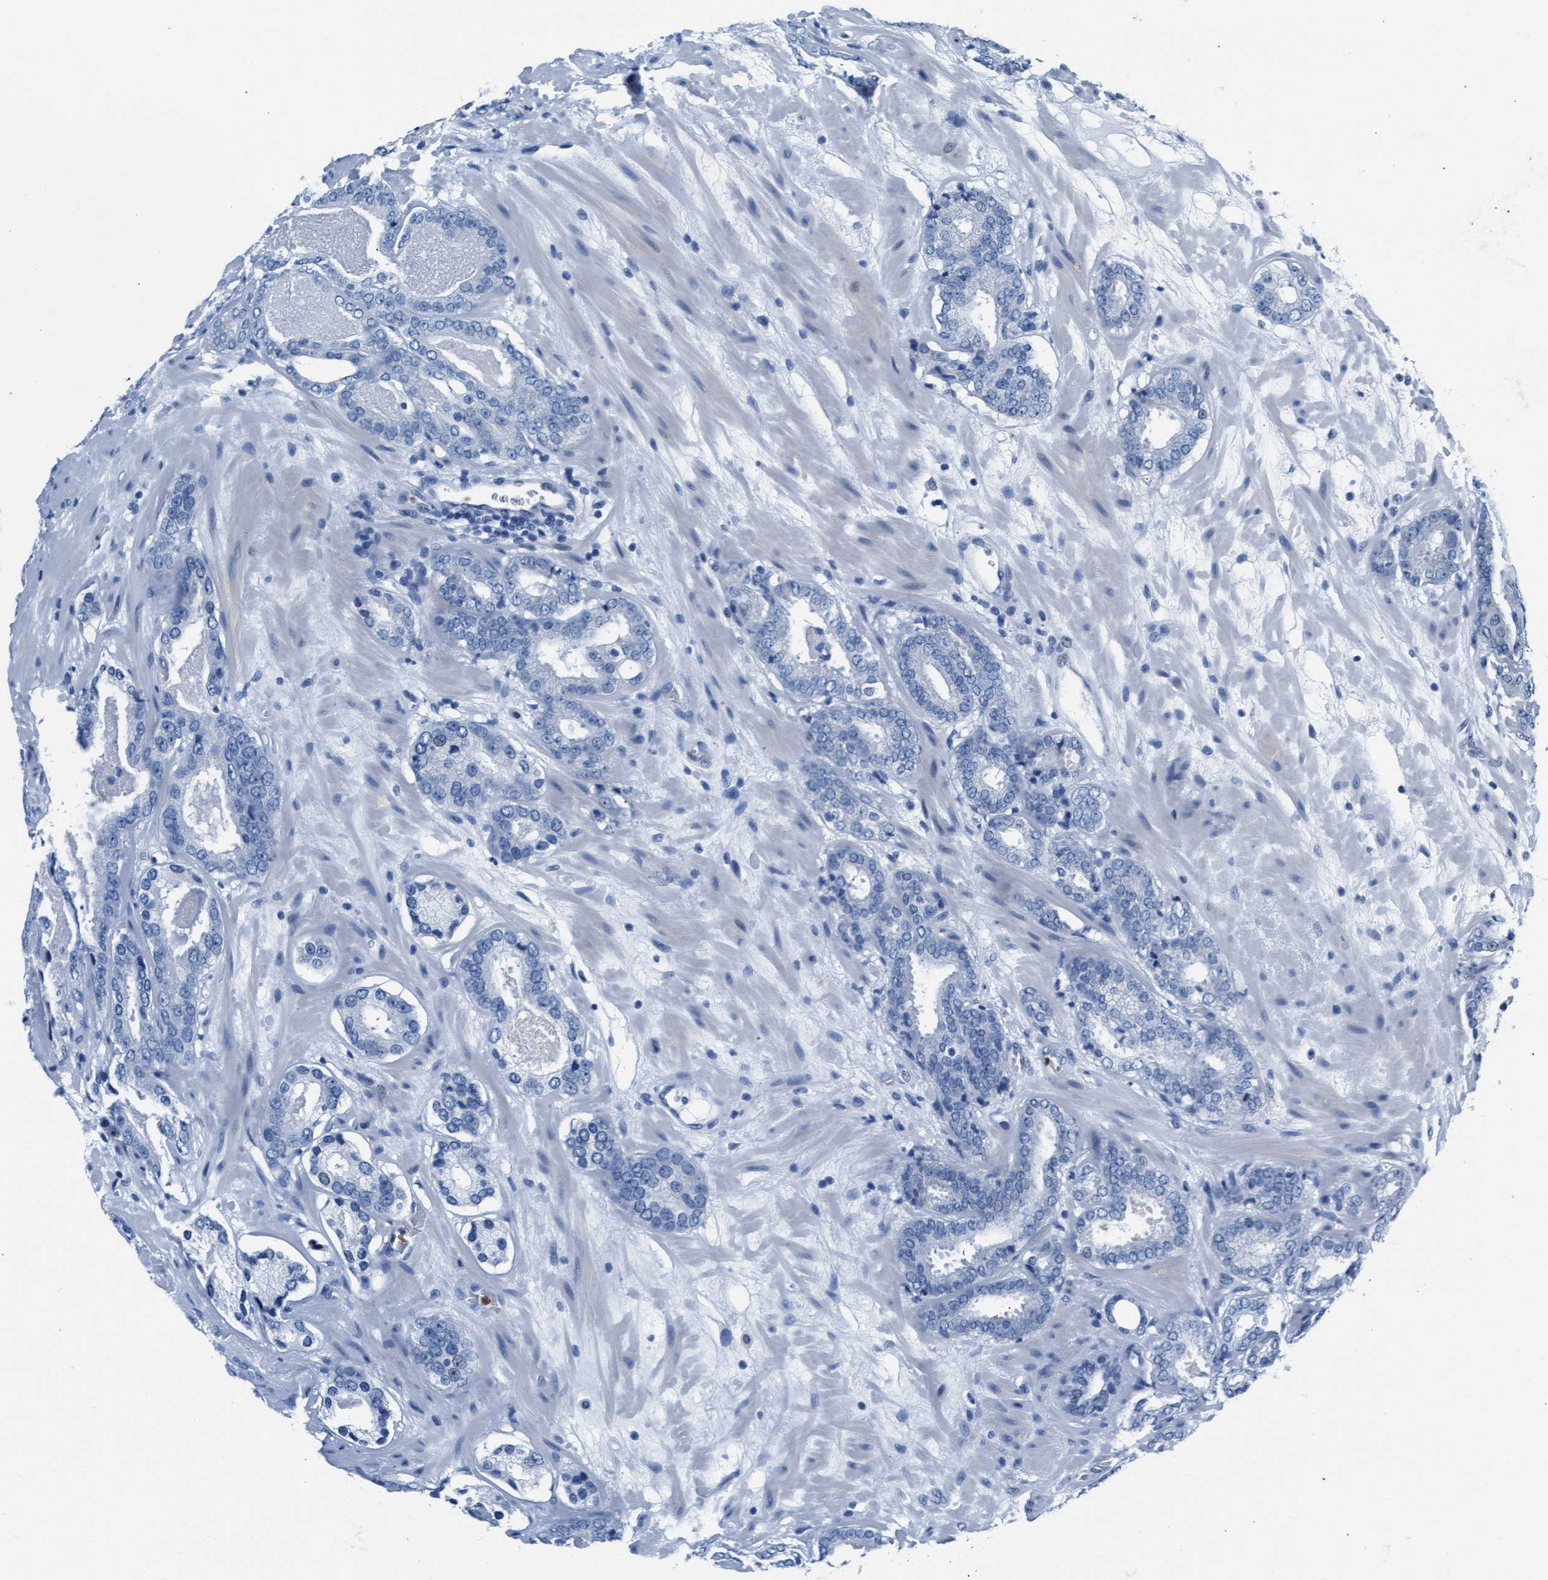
{"staining": {"intensity": "negative", "quantity": "none", "location": "none"}, "tissue": "prostate cancer", "cell_type": "Tumor cells", "image_type": "cancer", "snomed": [{"axis": "morphology", "description": "Adenocarcinoma, Low grade"}, {"axis": "topography", "description": "Prostate"}], "caption": "DAB immunohistochemical staining of human prostate cancer (adenocarcinoma (low-grade)) displays no significant expression in tumor cells.", "gene": "MMP8", "patient": {"sex": "male", "age": 69}}